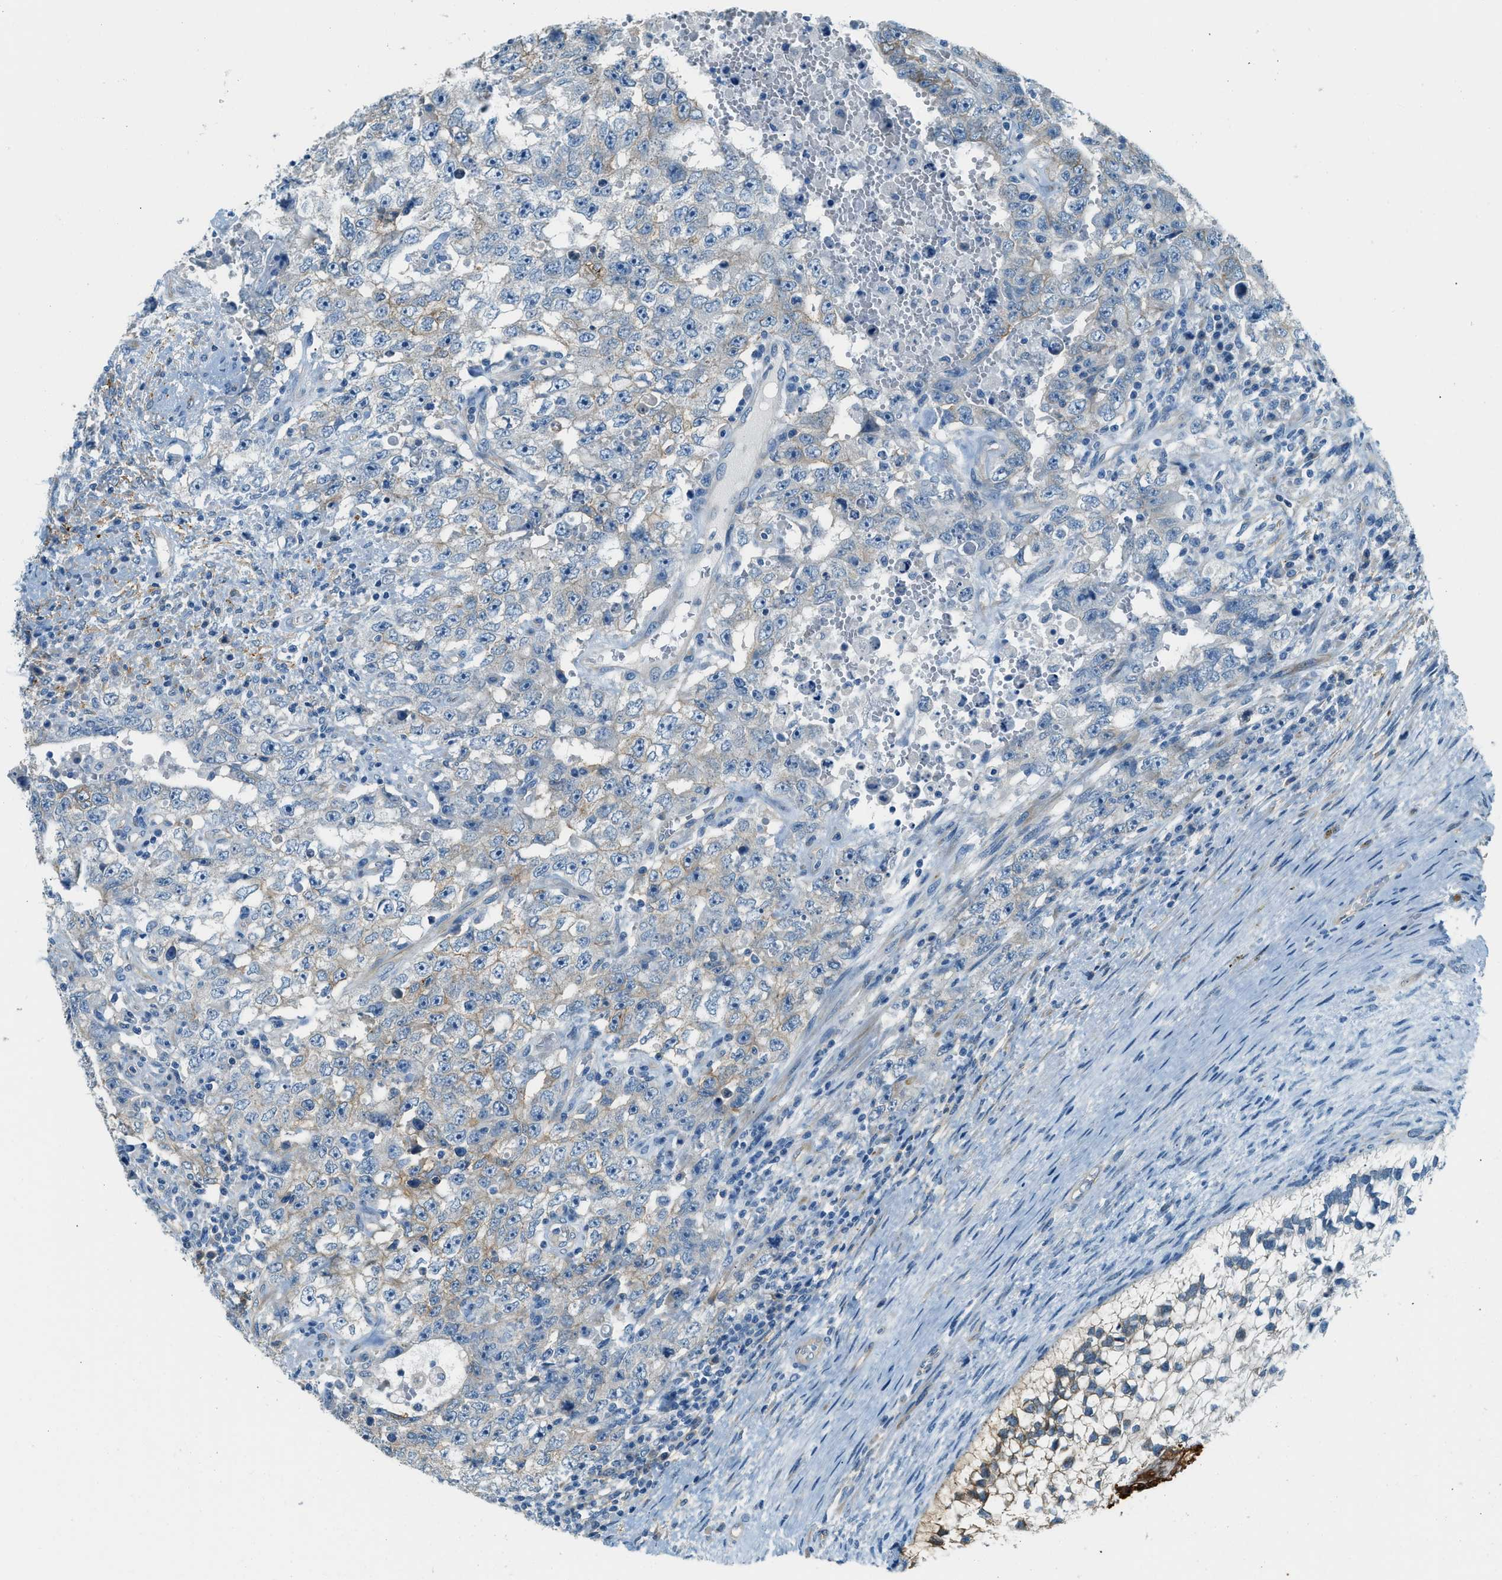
{"staining": {"intensity": "negative", "quantity": "none", "location": "none"}, "tissue": "testis cancer", "cell_type": "Tumor cells", "image_type": "cancer", "snomed": [{"axis": "morphology", "description": "Carcinoma, Embryonal, NOS"}, {"axis": "topography", "description": "Testis"}], "caption": "An immunohistochemistry micrograph of testis cancer is shown. There is no staining in tumor cells of testis cancer. (DAB immunohistochemistry, high magnification).", "gene": "ZNF367", "patient": {"sex": "male", "age": 26}}